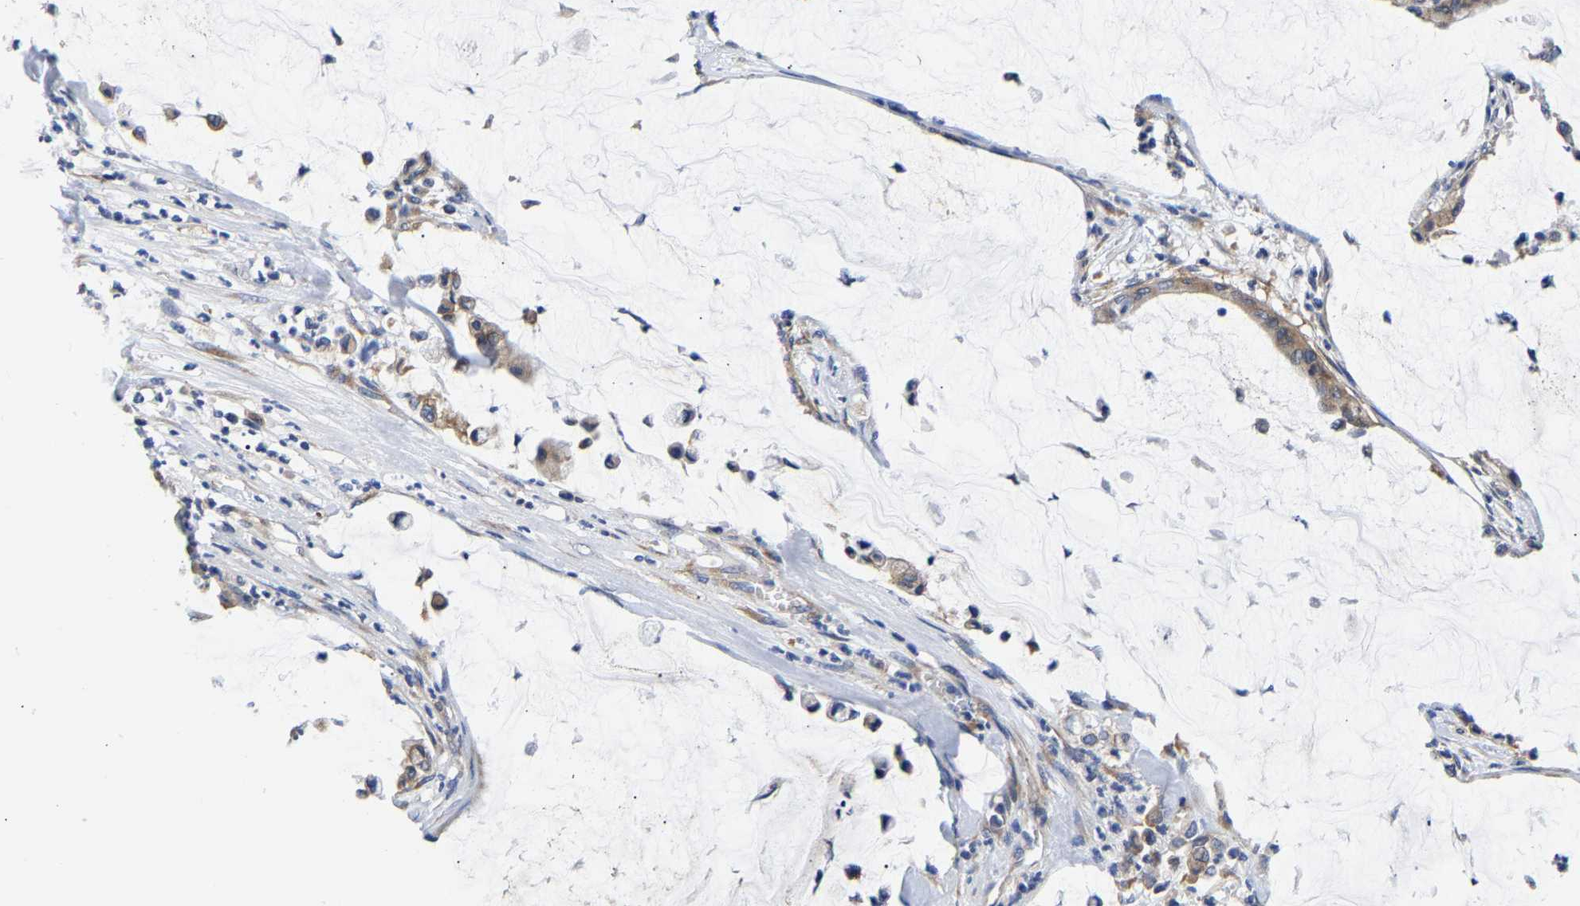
{"staining": {"intensity": "weak", "quantity": ">75%", "location": "cytoplasmic/membranous"}, "tissue": "pancreatic cancer", "cell_type": "Tumor cells", "image_type": "cancer", "snomed": [{"axis": "morphology", "description": "Adenocarcinoma, NOS"}, {"axis": "topography", "description": "Pancreas"}], "caption": "This is an image of immunohistochemistry staining of pancreatic cancer, which shows weak staining in the cytoplasmic/membranous of tumor cells.", "gene": "CCDC6", "patient": {"sex": "male", "age": 41}}